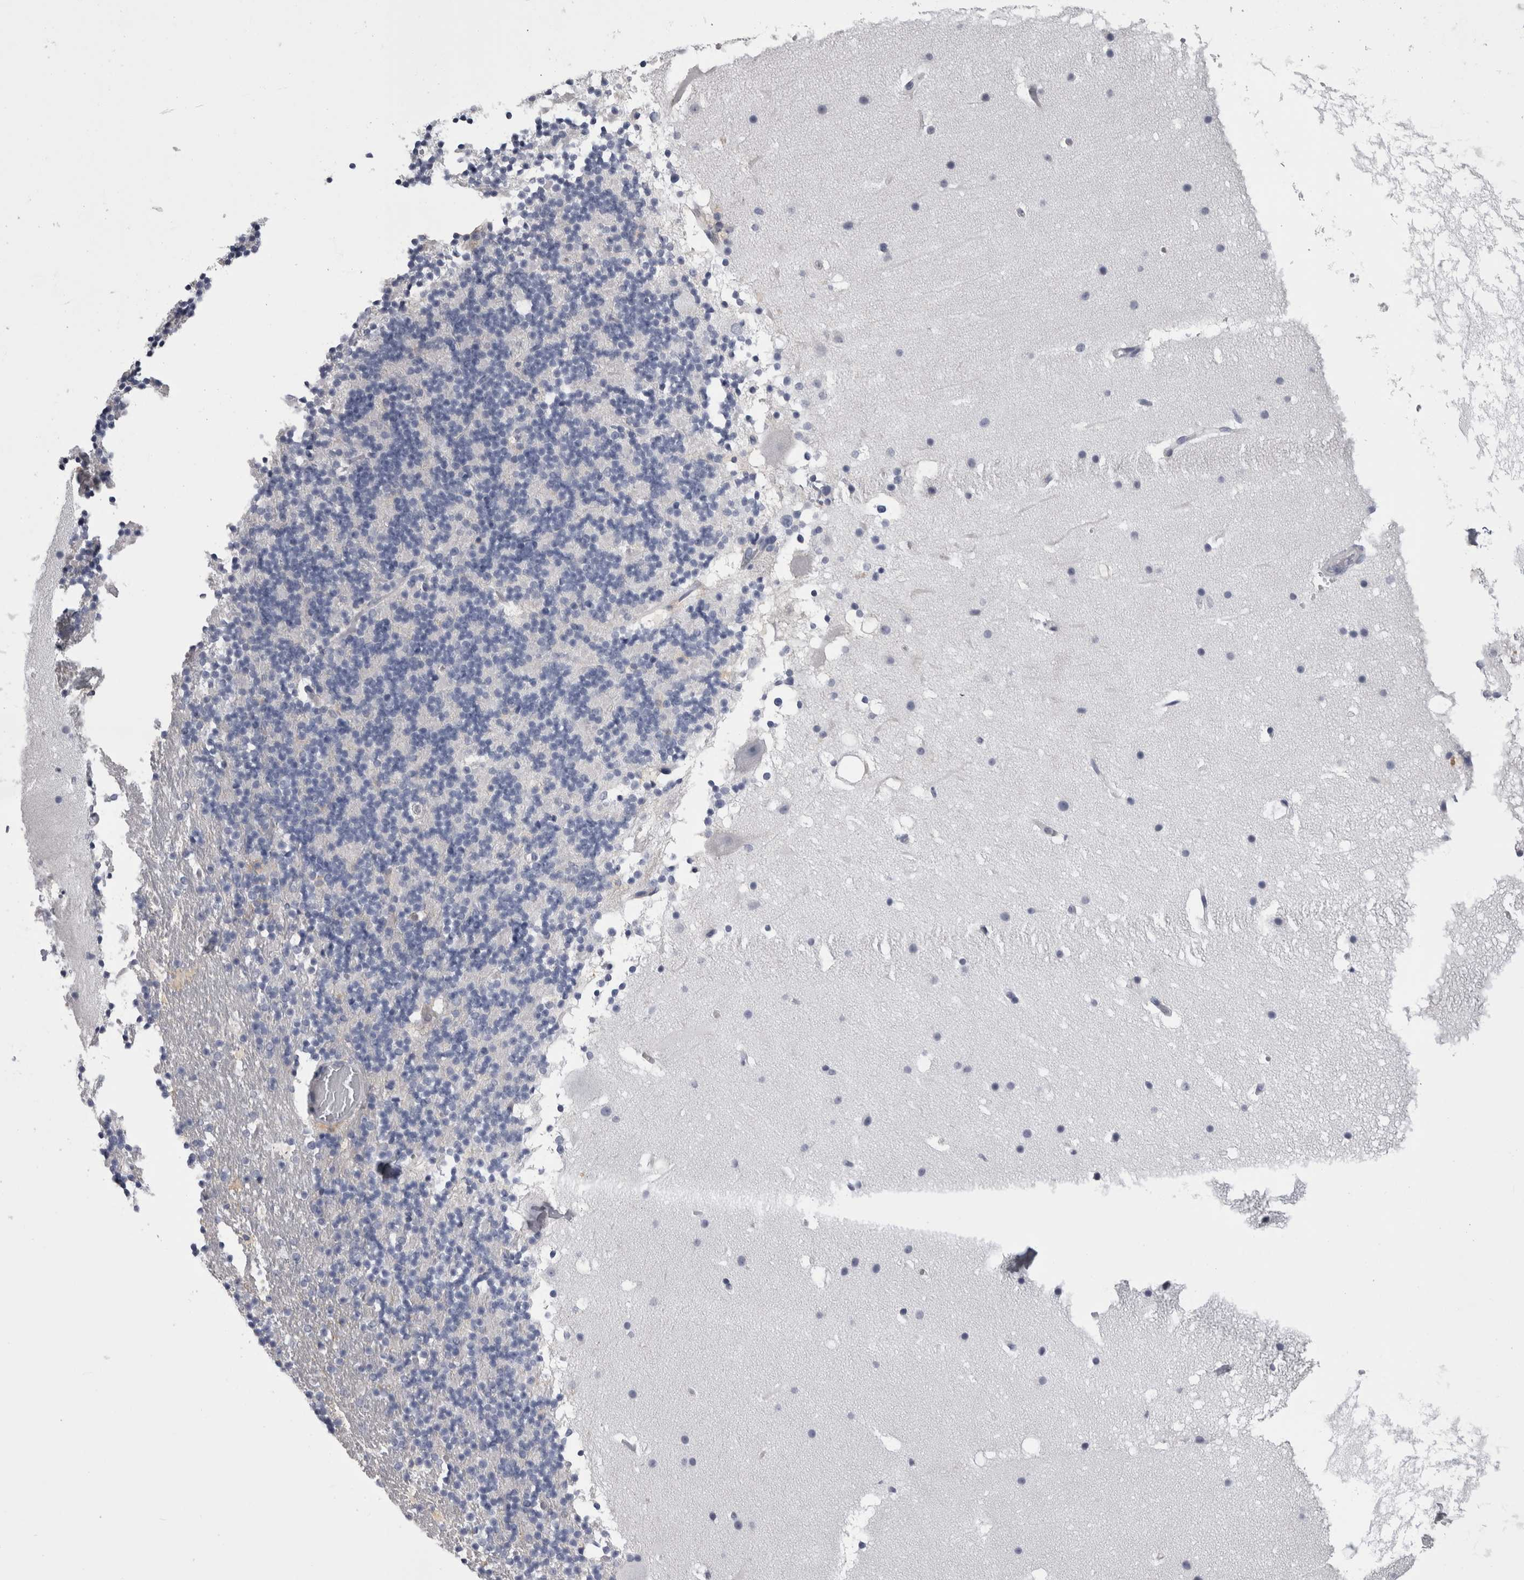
{"staining": {"intensity": "negative", "quantity": "none", "location": "none"}, "tissue": "cerebellum", "cell_type": "Cells in granular layer", "image_type": "normal", "snomed": [{"axis": "morphology", "description": "Normal tissue, NOS"}, {"axis": "topography", "description": "Cerebellum"}], "caption": "This is a histopathology image of immunohistochemistry staining of benign cerebellum, which shows no staining in cells in granular layer.", "gene": "AFMID", "patient": {"sex": "male", "age": 57}}